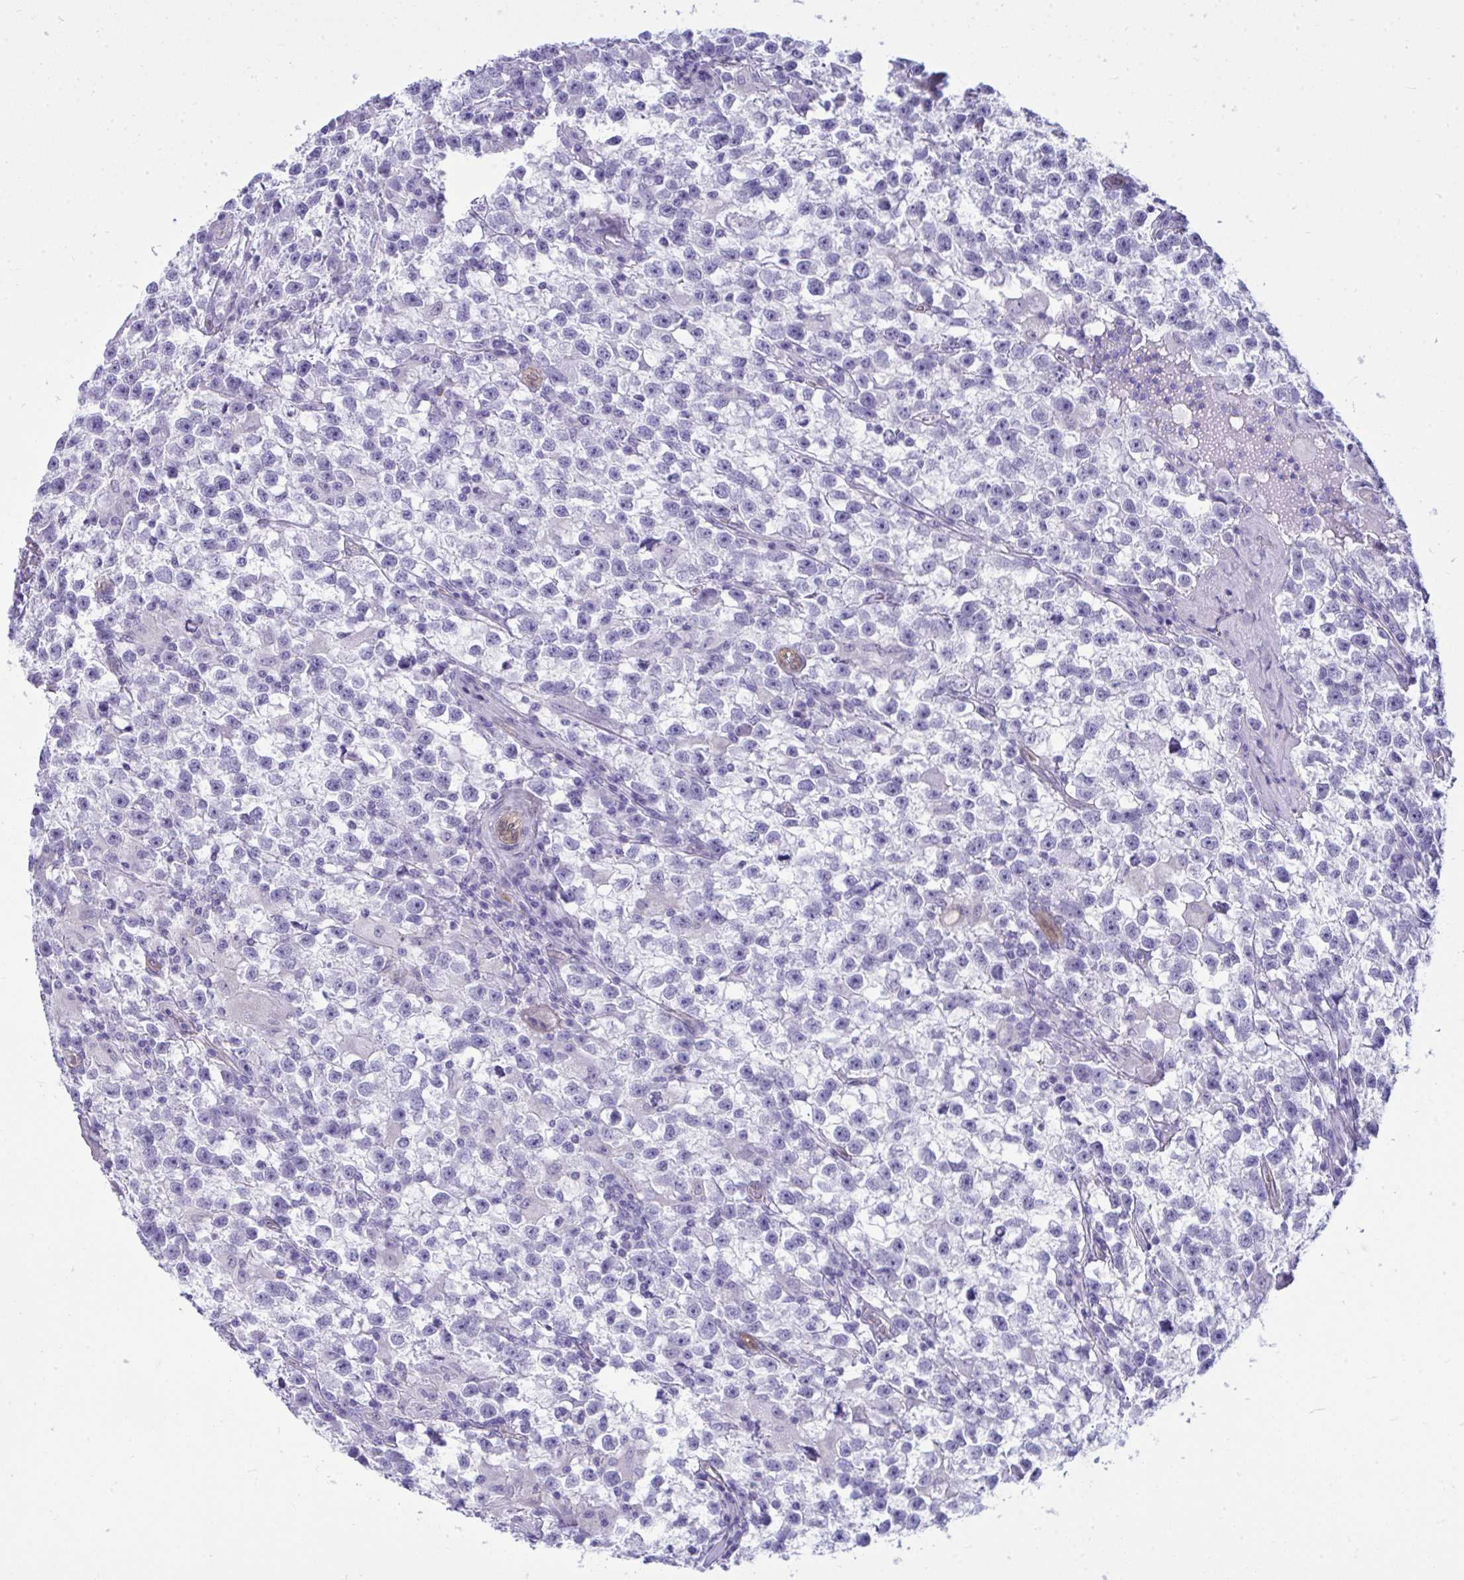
{"staining": {"intensity": "negative", "quantity": "none", "location": "none"}, "tissue": "testis cancer", "cell_type": "Tumor cells", "image_type": "cancer", "snomed": [{"axis": "morphology", "description": "Seminoma, NOS"}, {"axis": "topography", "description": "Testis"}], "caption": "An immunohistochemistry image of testis cancer is shown. There is no staining in tumor cells of testis cancer.", "gene": "LIMS2", "patient": {"sex": "male", "age": 31}}